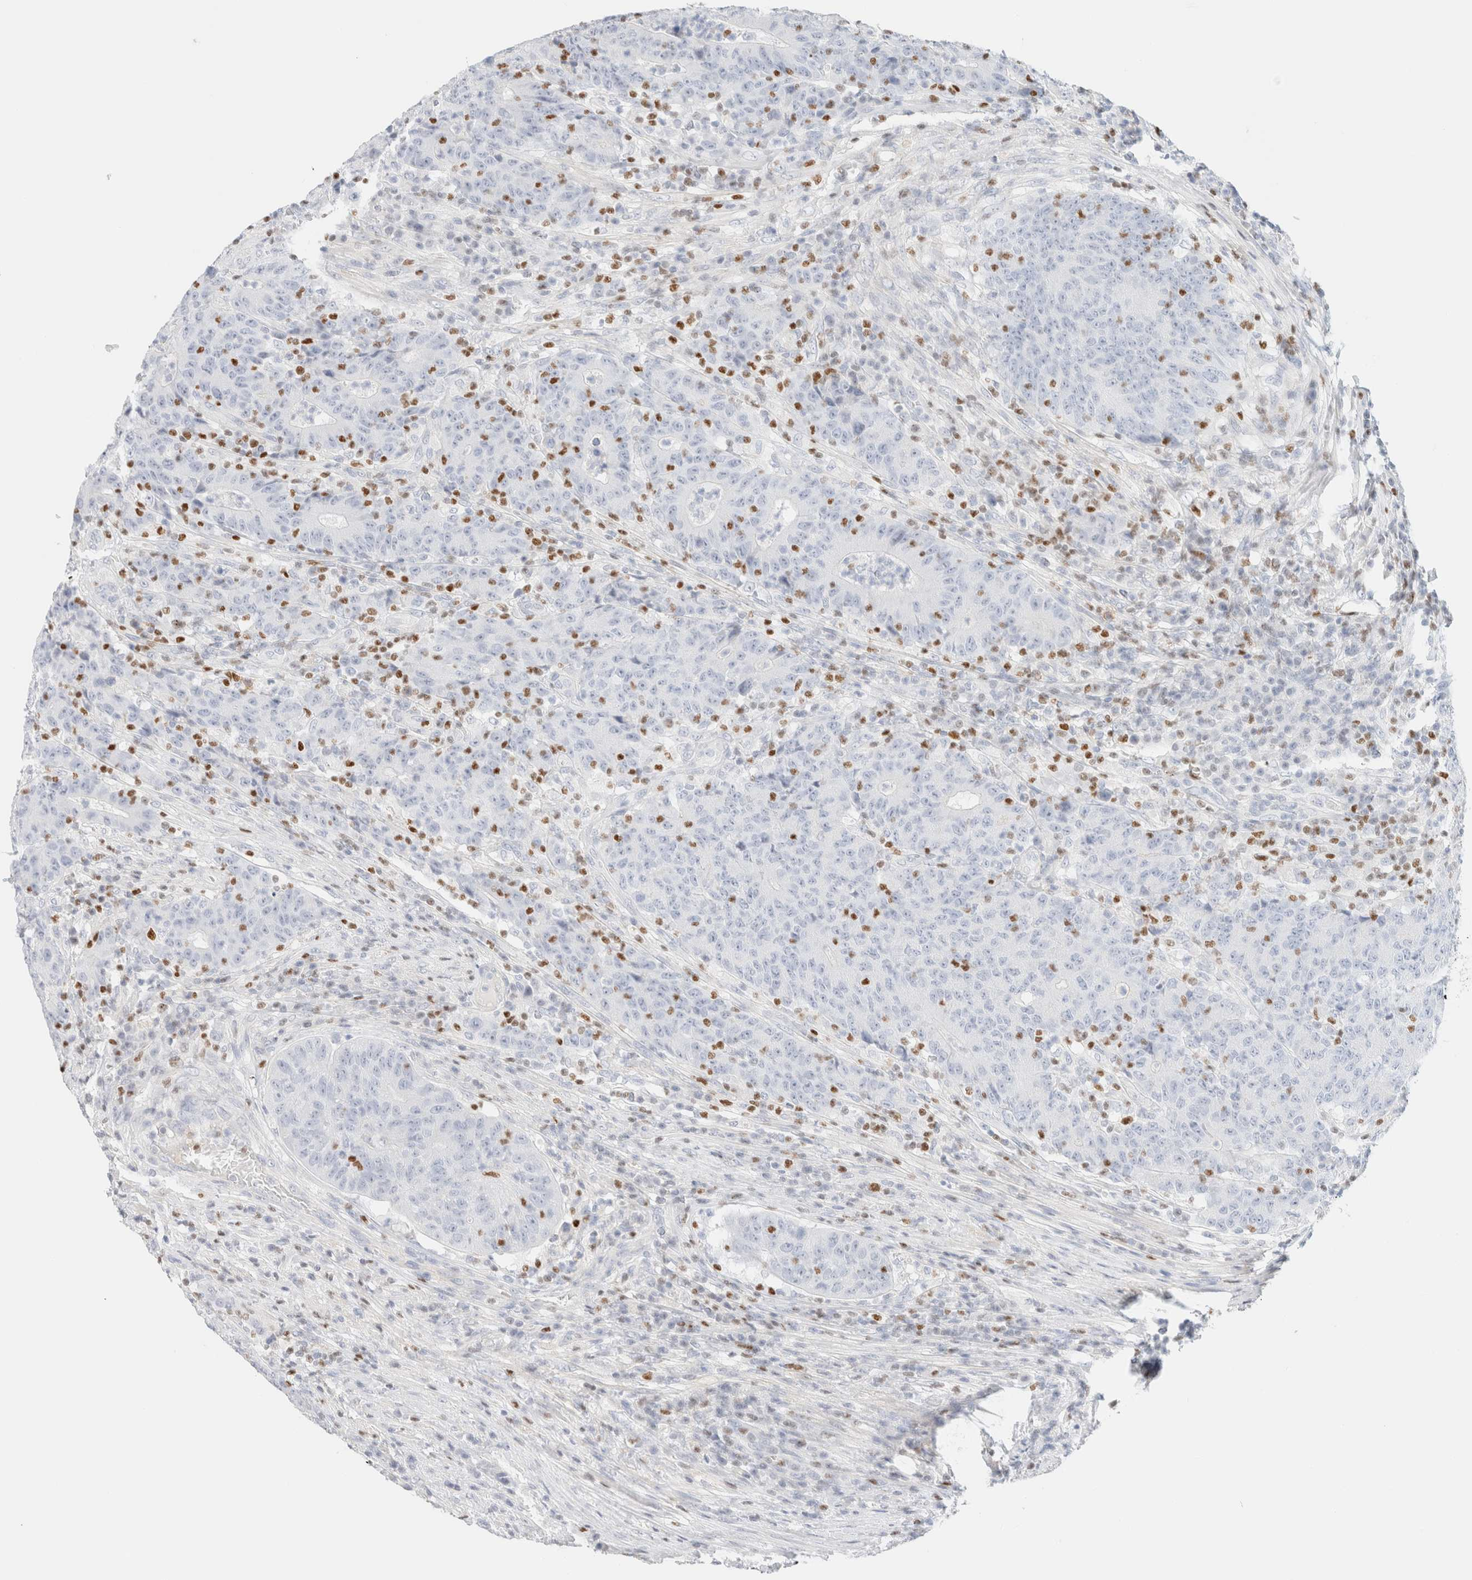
{"staining": {"intensity": "negative", "quantity": "none", "location": "none"}, "tissue": "colorectal cancer", "cell_type": "Tumor cells", "image_type": "cancer", "snomed": [{"axis": "morphology", "description": "Normal tissue, NOS"}, {"axis": "morphology", "description": "Adenocarcinoma, NOS"}, {"axis": "topography", "description": "Colon"}], "caption": "High power microscopy image of an immunohistochemistry (IHC) image of adenocarcinoma (colorectal), revealing no significant expression in tumor cells. The staining was performed using DAB to visualize the protein expression in brown, while the nuclei were stained in blue with hematoxylin (Magnification: 20x).", "gene": "IKZF3", "patient": {"sex": "female", "age": 75}}